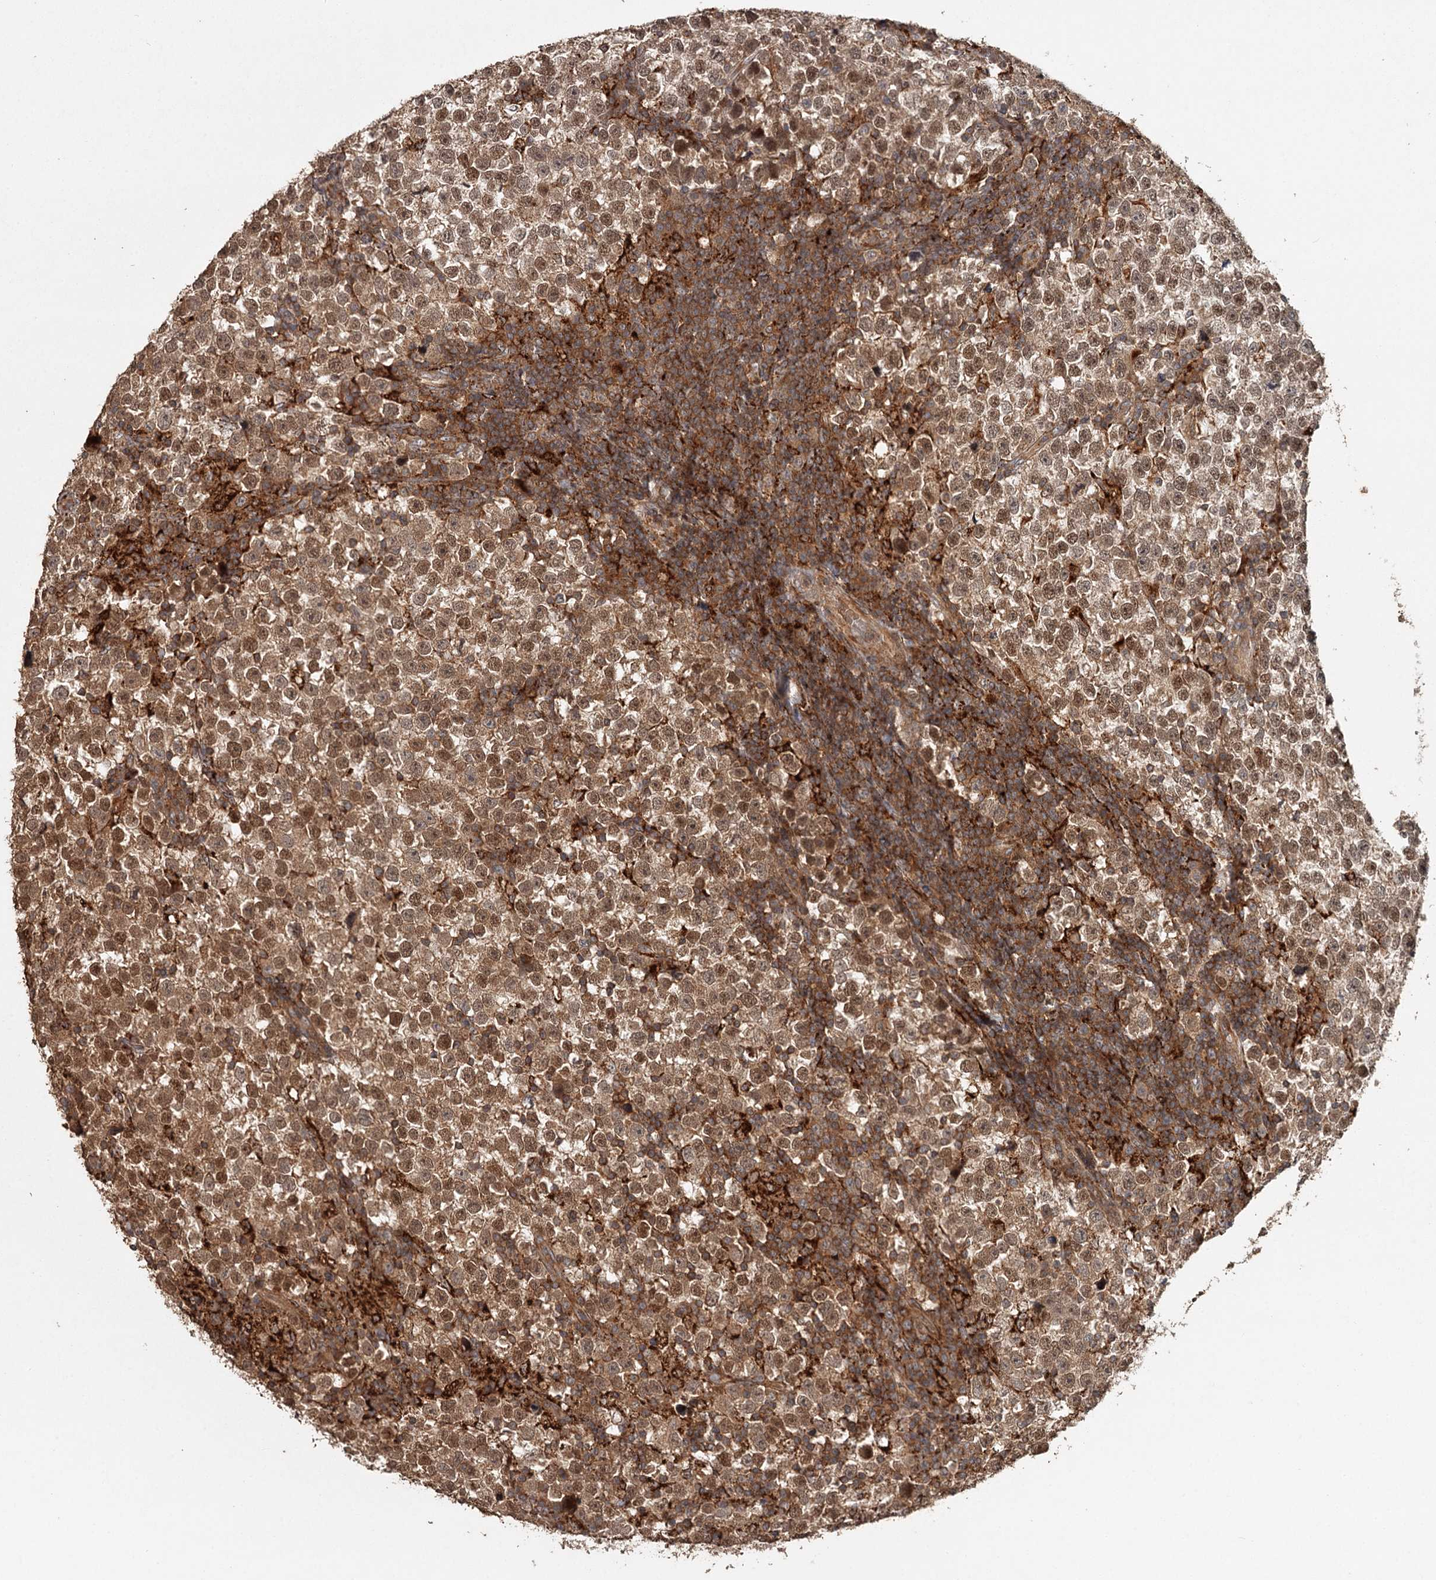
{"staining": {"intensity": "moderate", "quantity": ">75%", "location": "cytoplasmic/membranous,nuclear"}, "tissue": "testis cancer", "cell_type": "Tumor cells", "image_type": "cancer", "snomed": [{"axis": "morphology", "description": "Normal tissue, NOS"}, {"axis": "morphology", "description": "Seminoma, NOS"}, {"axis": "topography", "description": "Testis"}], "caption": "The histopathology image reveals immunohistochemical staining of seminoma (testis). There is moderate cytoplasmic/membranous and nuclear expression is seen in about >75% of tumor cells.", "gene": "FAXC", "patient": {"sex": "male", "age": 43}}